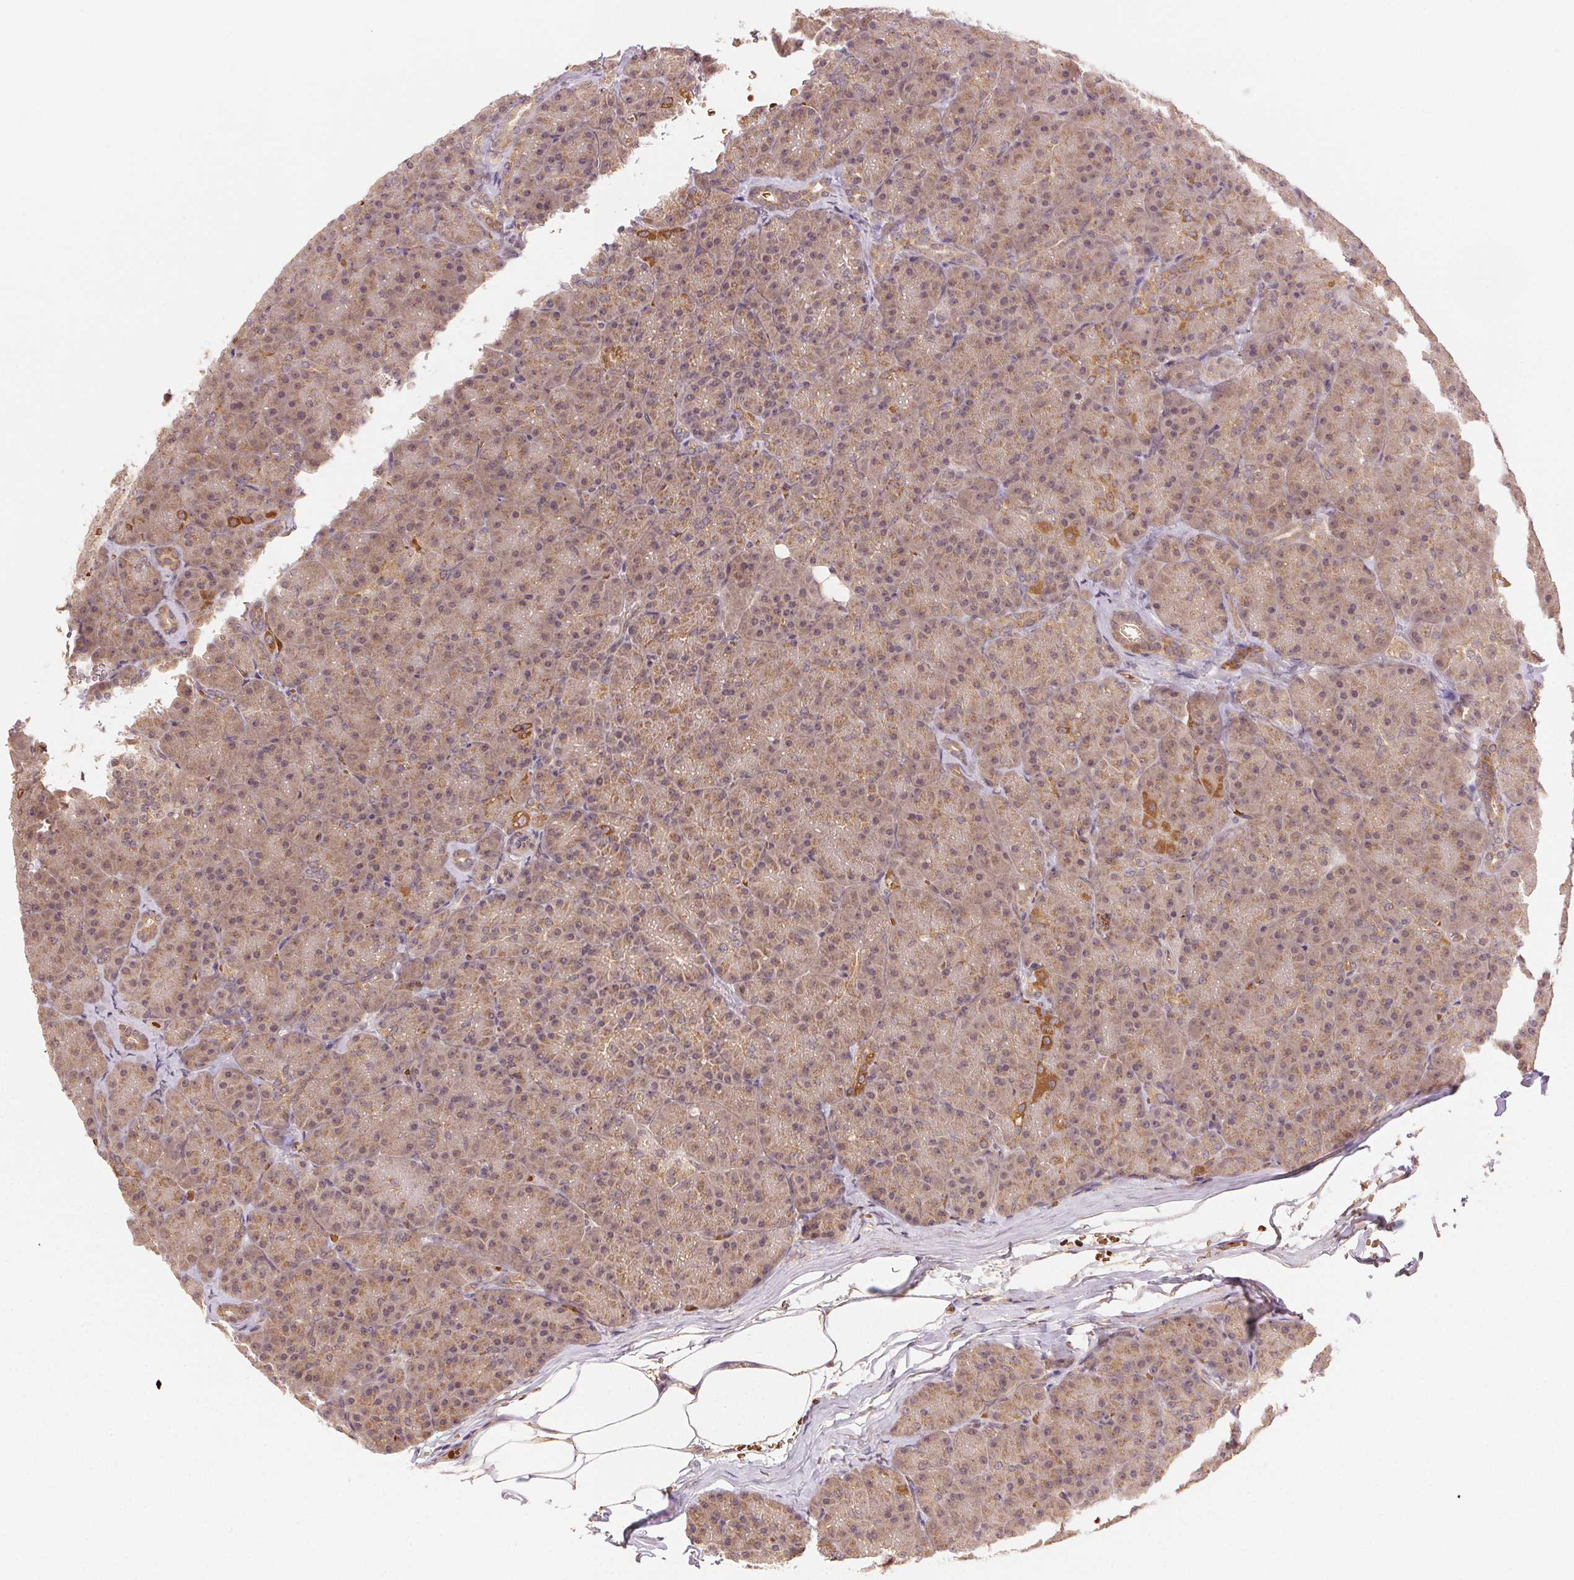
{"staining": {"intensity": "moderate", "quantity": ">75%", "location": "cytoplasmic/membranous"}, "tissue": "pancreas", "cell_type": "Exocrine glandular cells", "image_type": "normal", "snomed": [{"axis": "morphology", "description": "Normal tissue, NOS"}, {"axis": "topography", "description": "Pancreas"}], "caption": "Exocrine glandular cells display medium levels of moderate cytoplasmic/membranous staining in about >75% of cells in normal human pancreas. Nuclei are stained in blue.", "gene": "KLHL15", "patient": {"sex": "male", "age": 57}}